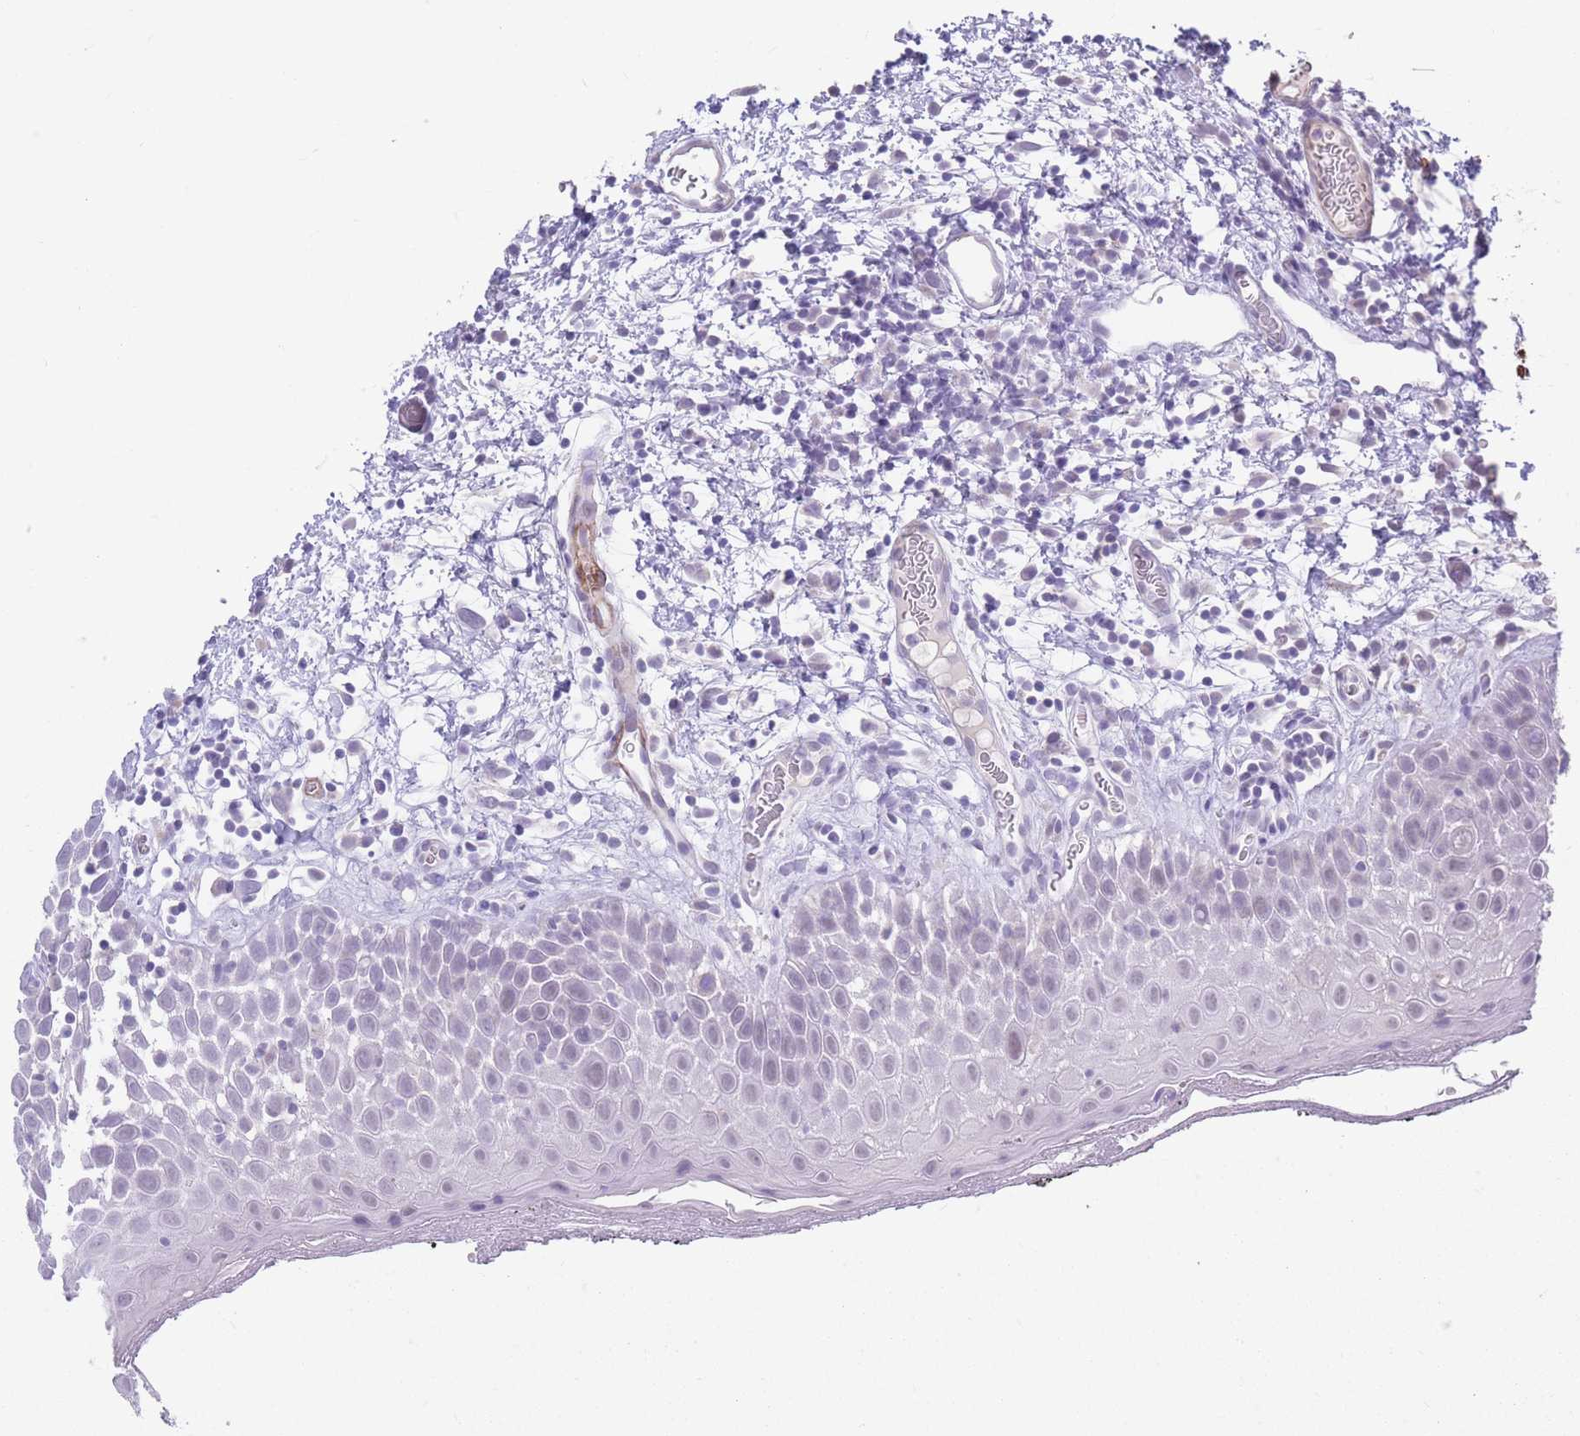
{"staining": {"intensity": "negative", "quantity": "none", "location": "none"}, "tissue": "oral mucosa", "cell_type": "Squamous epithelial cells", "image_type": "normal", "snomed": [{"axis": "morphology", "description": "Normal tissue, NOS"}, {"axis": "morphology", "description": "Squamous cell carcinoma, NOS"}, {"axis": "topography", "description": "Oral tissue"}, {"axis": "topography", "description": "Tounge, NOS"}, {"axis": "topography", "description": "Head-Neck"}], "caption": "DAB (3,3'-diaminobenzidine) immunohistochemical staining of unremarkable human oral mucosa reveals no significant expression in squamous epithelial cells. Brightfield microscopy of IHC stained with DAB (3,3'-diaminobenzidine) (brown) and hematoxylin (blue), captured at high magnification.", "gene": "DPYD", "patient": {"sex": "male", "age": 76}}